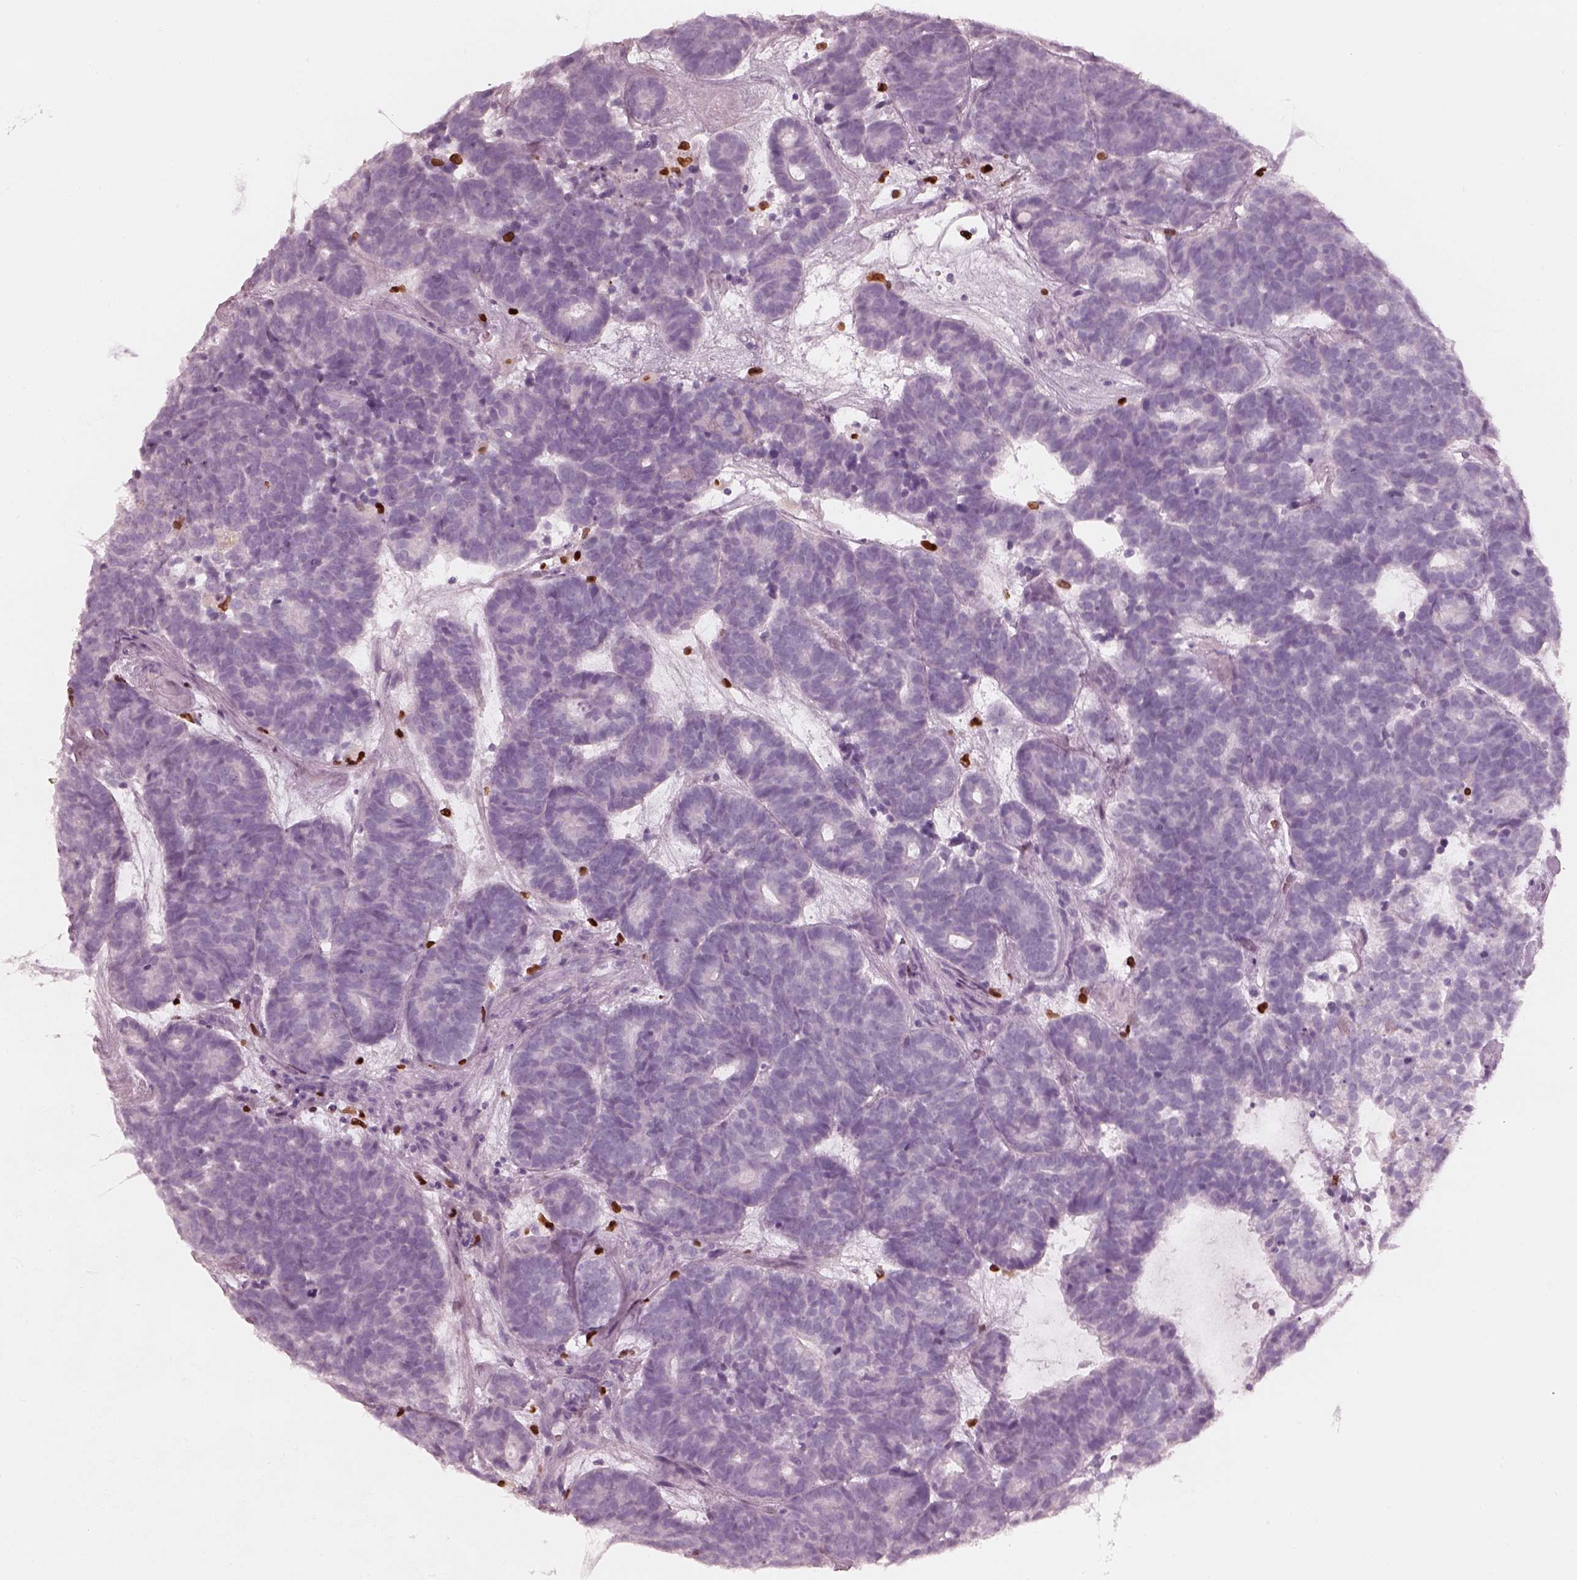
{"staining": {"intensity": "negative", "quantity": "none", "location": "none"}, "tissue": "head and neck cancer", "cell_type": "Tumor cells", "image_type": "cancer", "snomed": [{"axis": "morphology", "description": "Adenocarcinoma, NOS"}, {"axis": "topography", "description": "Head-Neck"}], "caption": "There is no significant expression in tumor cells of adenocarcinoma (head and neck).", "gene": "ALOX5", "patient": {"sex": "female", "age": 81}}